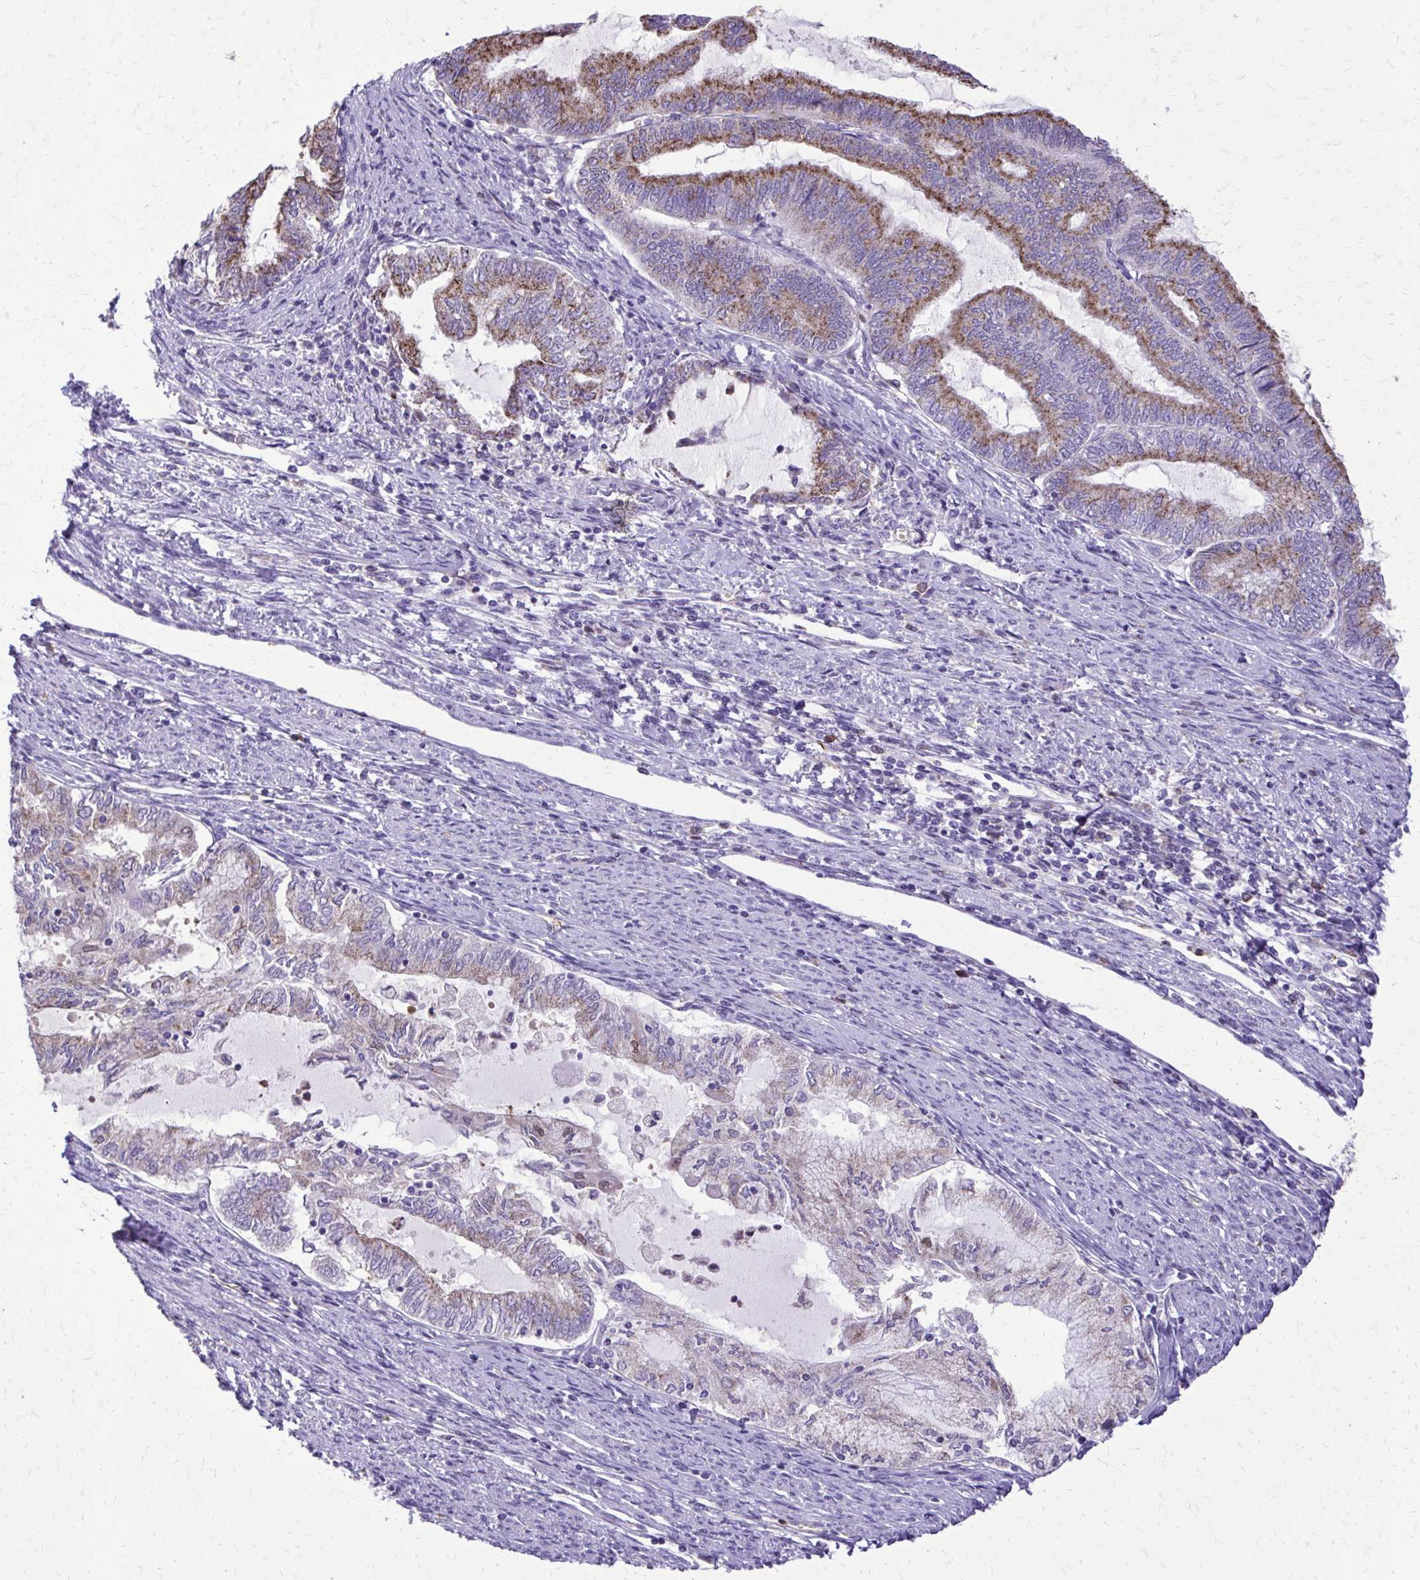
{"staining": {"intensity": "moderate", "quantity": "25%-75%", "location": "cytoplasmic/membranous"}, "tissue": "endometrial cancer", "cell_type": "Tumor cells", "image_type": "cancer", "snomed": [{"axis": "morphology", "description": "Adenocarcinoma, NOS"}, {"axis": "topography", "description": "Endometrium"}], "caption": "Tumor cells reveal medium levels of moderate cytoplasmic/membranous positivity in approximately 25%-75% of cells in human endometrial cancer.", "gene": "CAT", "patient": {"sex": "female", "age": 79}}